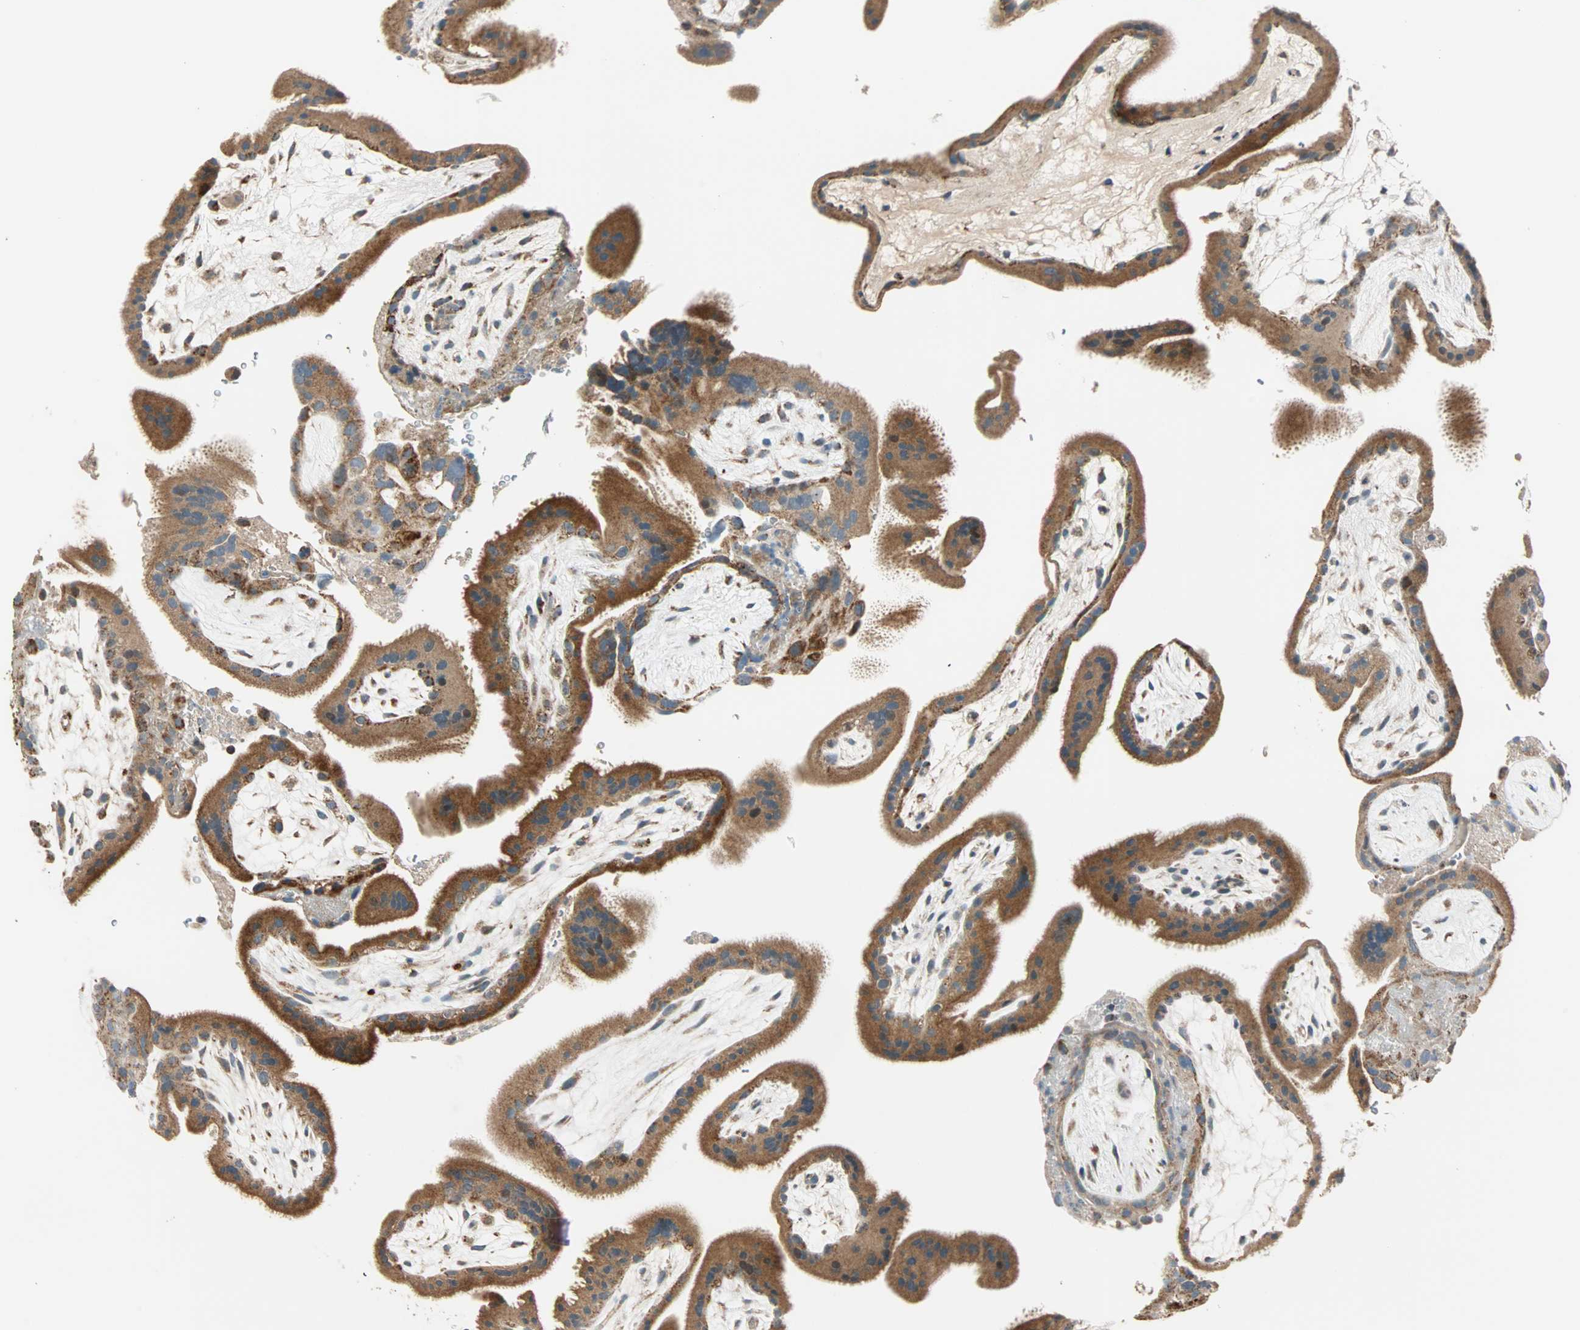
{"staining": {"intensity": "moderate", "quantity": ">75%", "location": "cytoplasmic/membranous"}, "tissue": "placenta", "cell_type": "Trophoblastic cells", "image_type": "normal", "snomed": [{"axis": "morphology", "description": "Normal tissue, NOS"}, {"axis": "topography", "description": "Placenta"}], "caption": "Moderate cytoplasmic/membranous expression for a protein is identified in approximately >75% of trophoblastic cells of unremarkable placenta using IHC.", "gene": "SPRY4", "patient": {"sex": "female", "age": 19}}